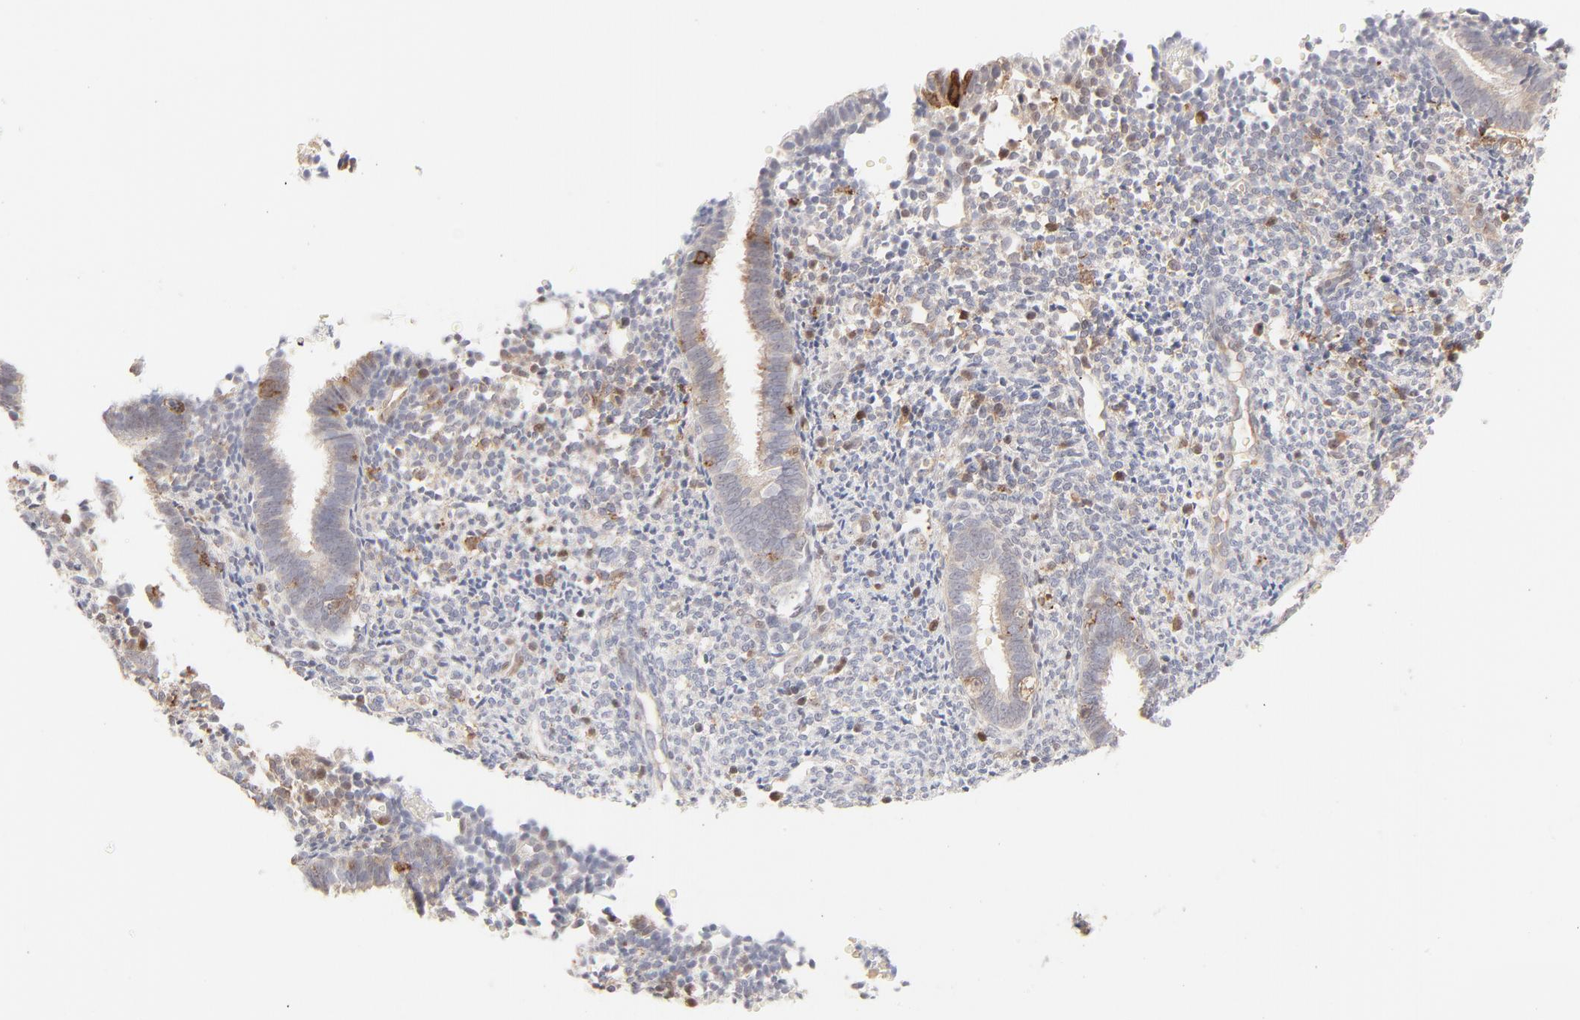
{"staining": {"intensity": "moderate", "quantity": "<25%", "location": "cytoplasmic/membranous"}, "tissue": "endometrium", "cell_type": "Cells in endometrial stroma", "image_type": "normal", "snomed": [{"axis": "morphology", "description": "Normal tissue, NOS"}, {"axis": "topography", "description": "Endometrium"}], "caption": "Immunohistochemistry staining of unremarkable endometrium, which shows low levels of moderate cytoplasmic/membranous positivity in approximately <25% of cells in endometrial stroma indicating moderate cytoplasmic/membranous protein positivity. The staining was performed using DAB (3,3'-diaminobenzidine) (brown) for protein detection and nuclei were counterstained in hematoxylin (blue).", "gene": "CDK6", "patient": {"sex": "female", "age": 27}}